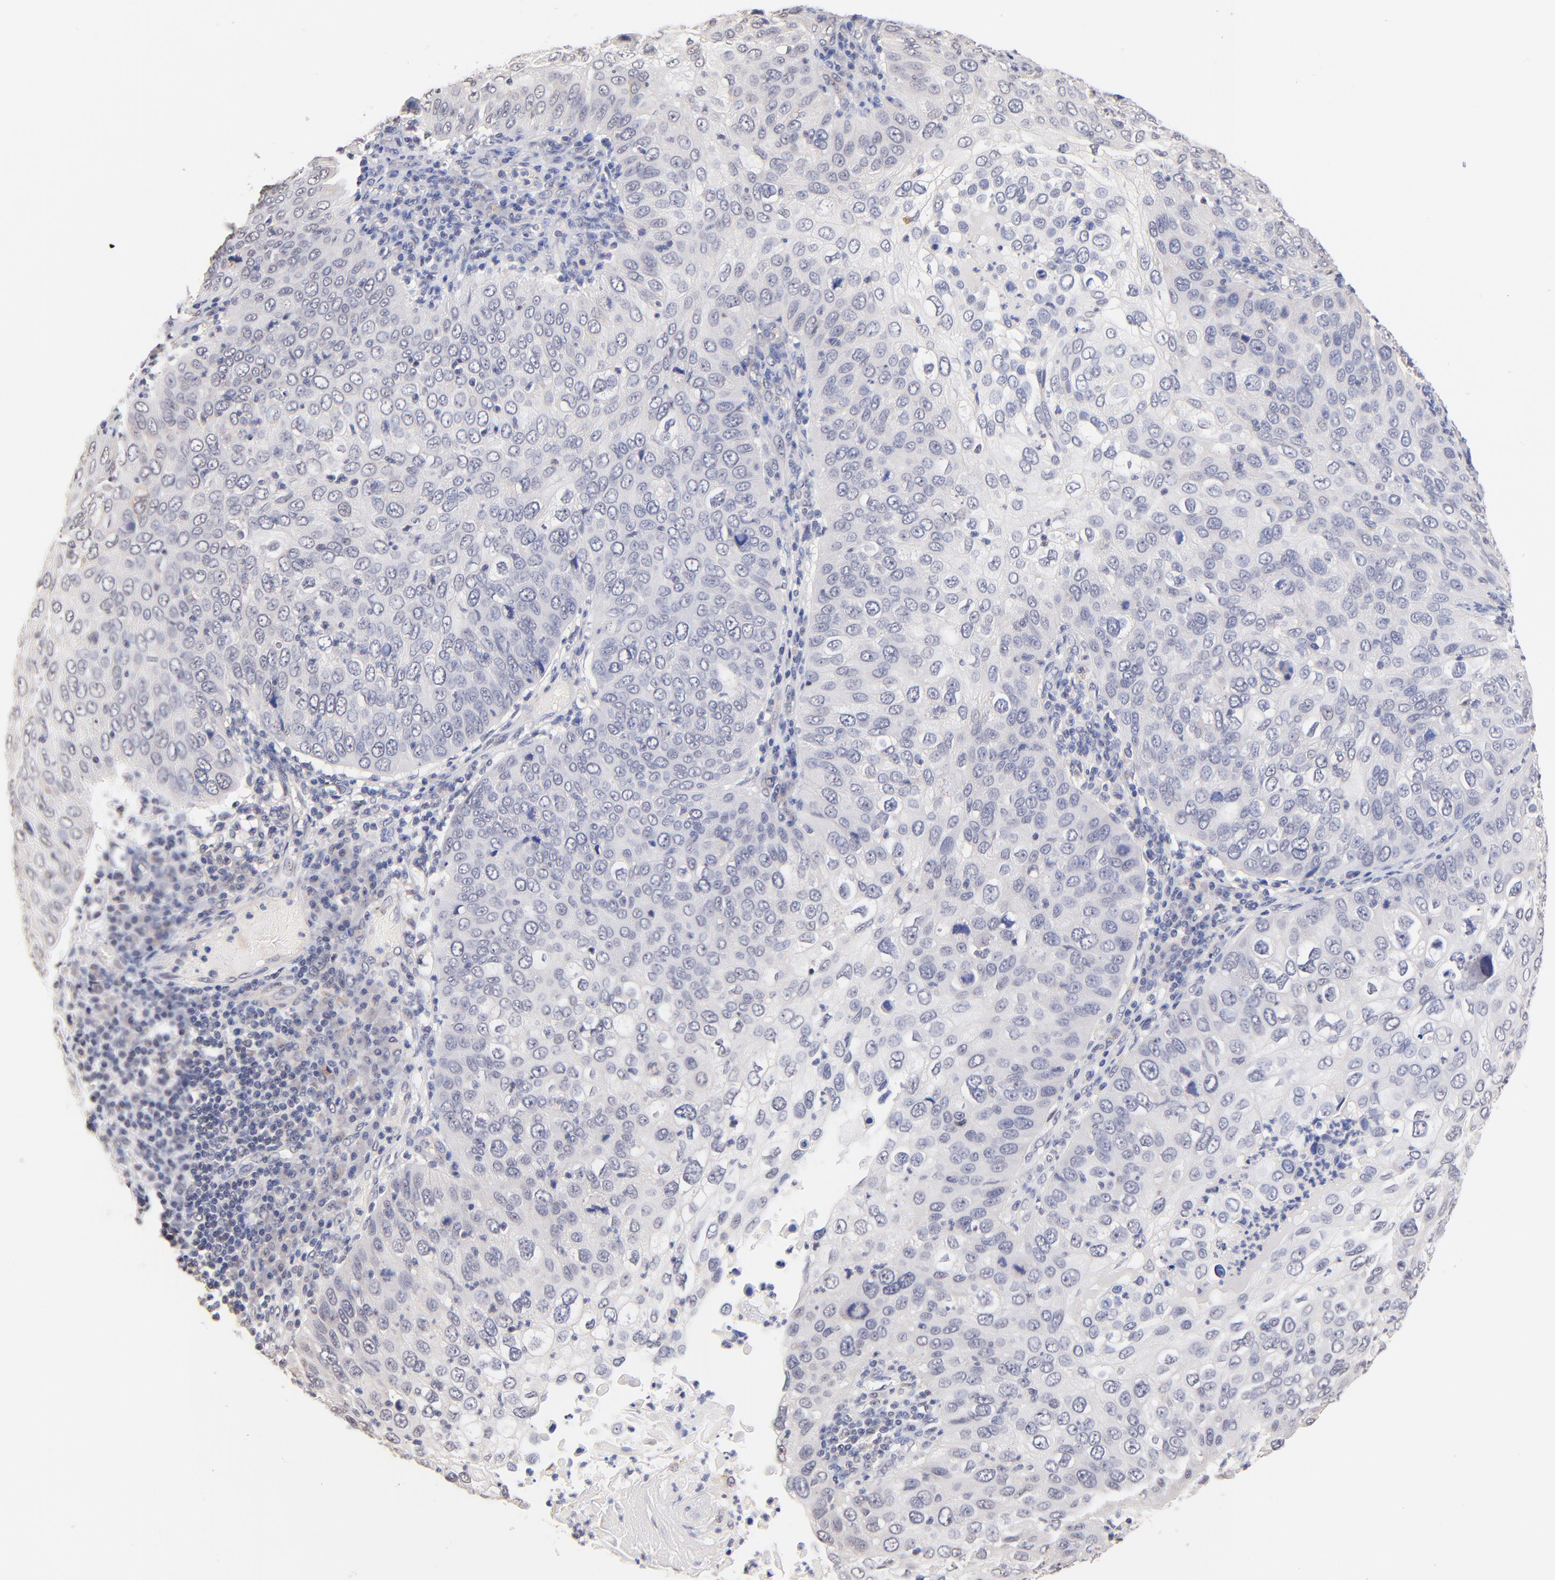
{"staining": {"intensity": "negative", "quantity": "none", "location": "none"}, "tissue": "skin cancer", "cell_type": "Tumor cells", "image_type": "cancer", "snomed": [{"axis": "morphology", "description": "Squamous cell carcinoma, NOS"}, {"axis": "topography", "description": "Skin"}], "caption": "DAB immunohistochemical staining of human skin squamous cell carcinoma shows no significant staining in tumor cells. The staining is performed using DAB (3,3'-diaminobenzidine) brown chromogen with nuclei counter-stained in using hematoxylin.", "gene": "RIBC2", "patient": {"sex": "male", "age": 87}}